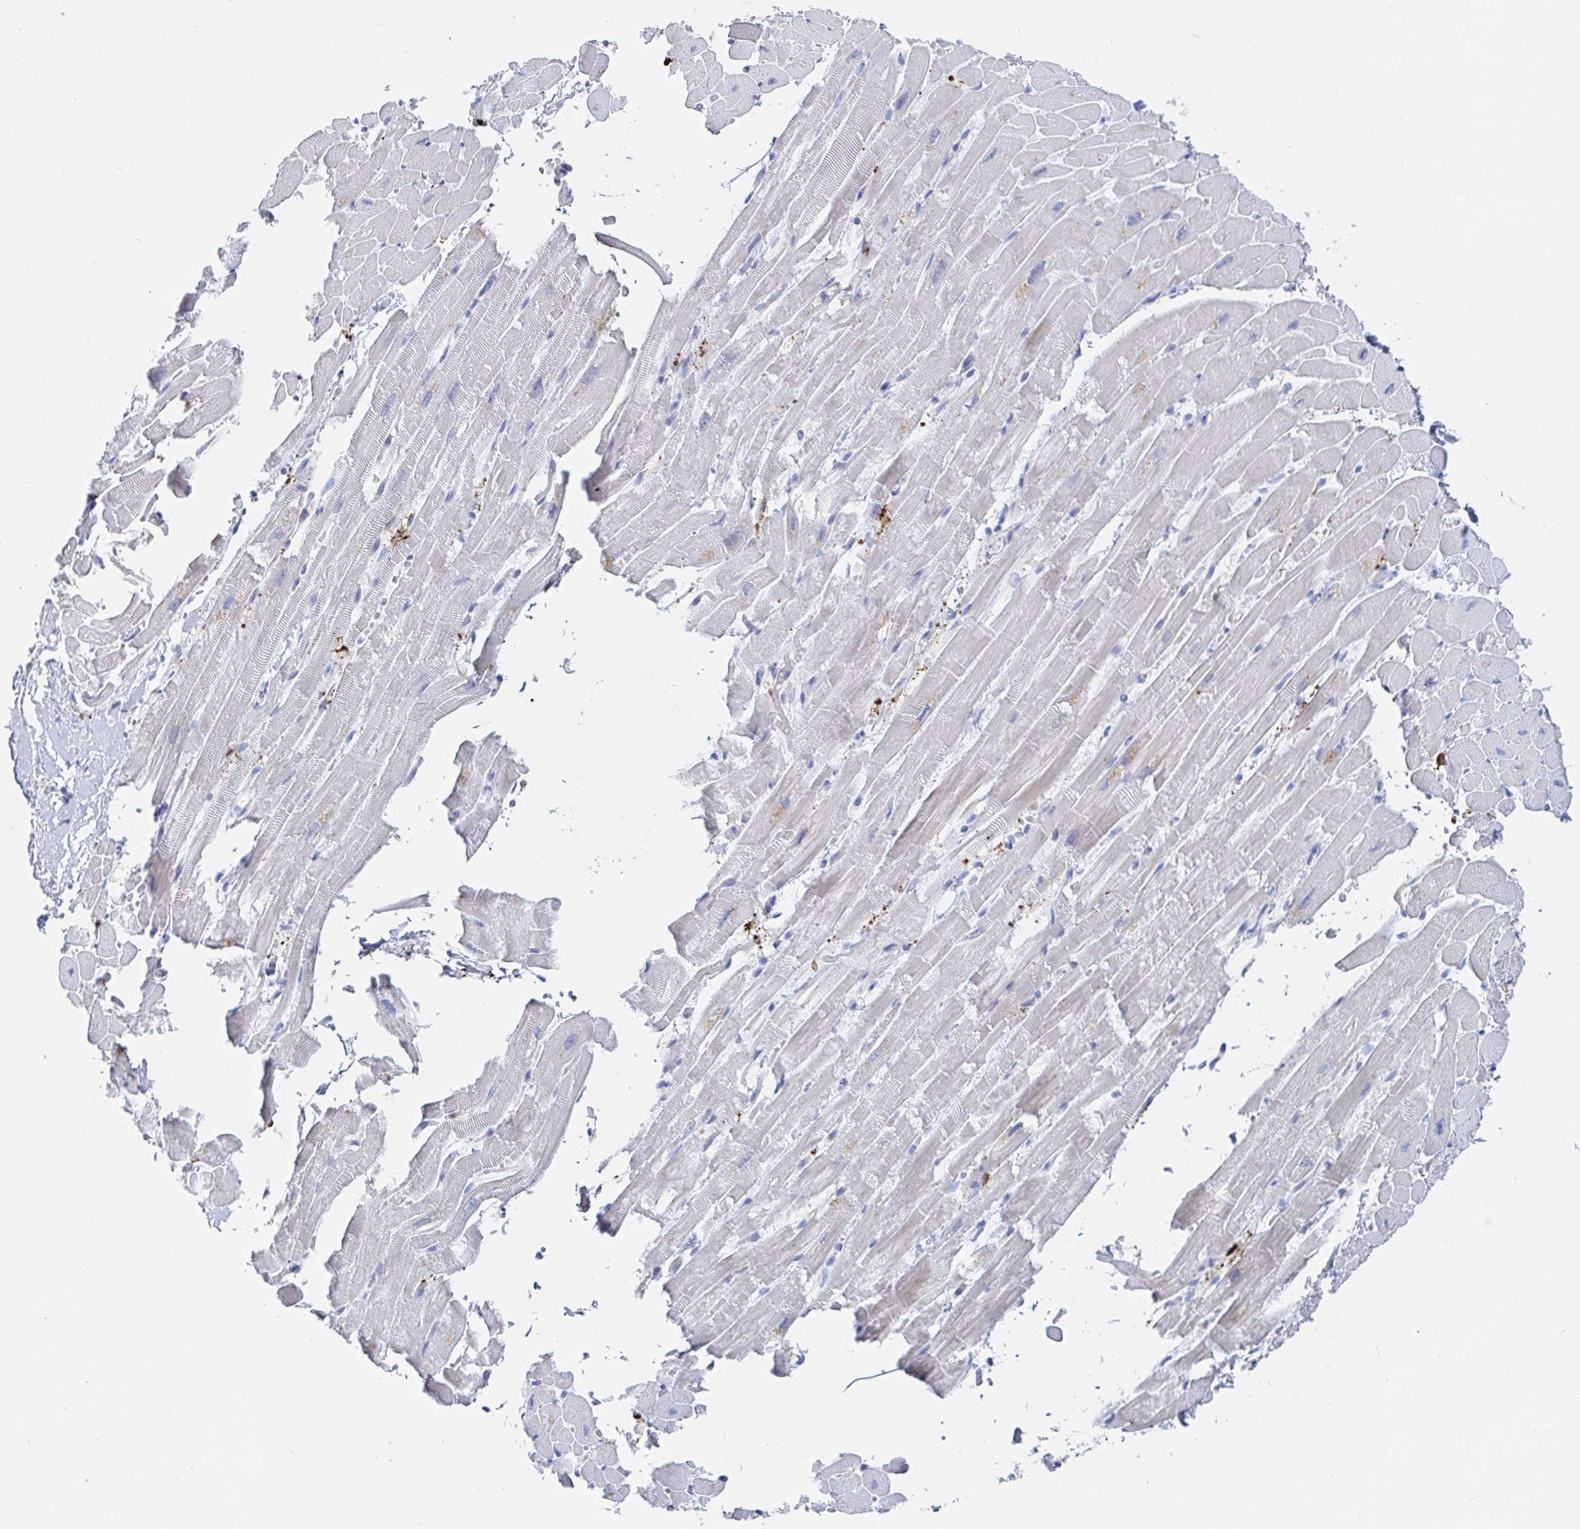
{"staining": {"intensity": "weak", "quantity": "<25%", "location": "cytoplasmic/membranous"}, "tissue": "heart muscle", "cell_type": "Cardiomyocytes", "image_type": "normal", "snomed": [{"axis": "morphology", "description": "Normal tissue, NOS"}, {"axis": "topography", "description": "Heart"}], "caption": "There is no significant staining in cardiomyocytes of heart muscle. Brightfield microscopy of immunohistochemistry stained with DAB (brown) and hematoxylin (blue), captured at high magnification.", "gene": "OR2A1", "patient": {"sex": "male", "age": 37}}